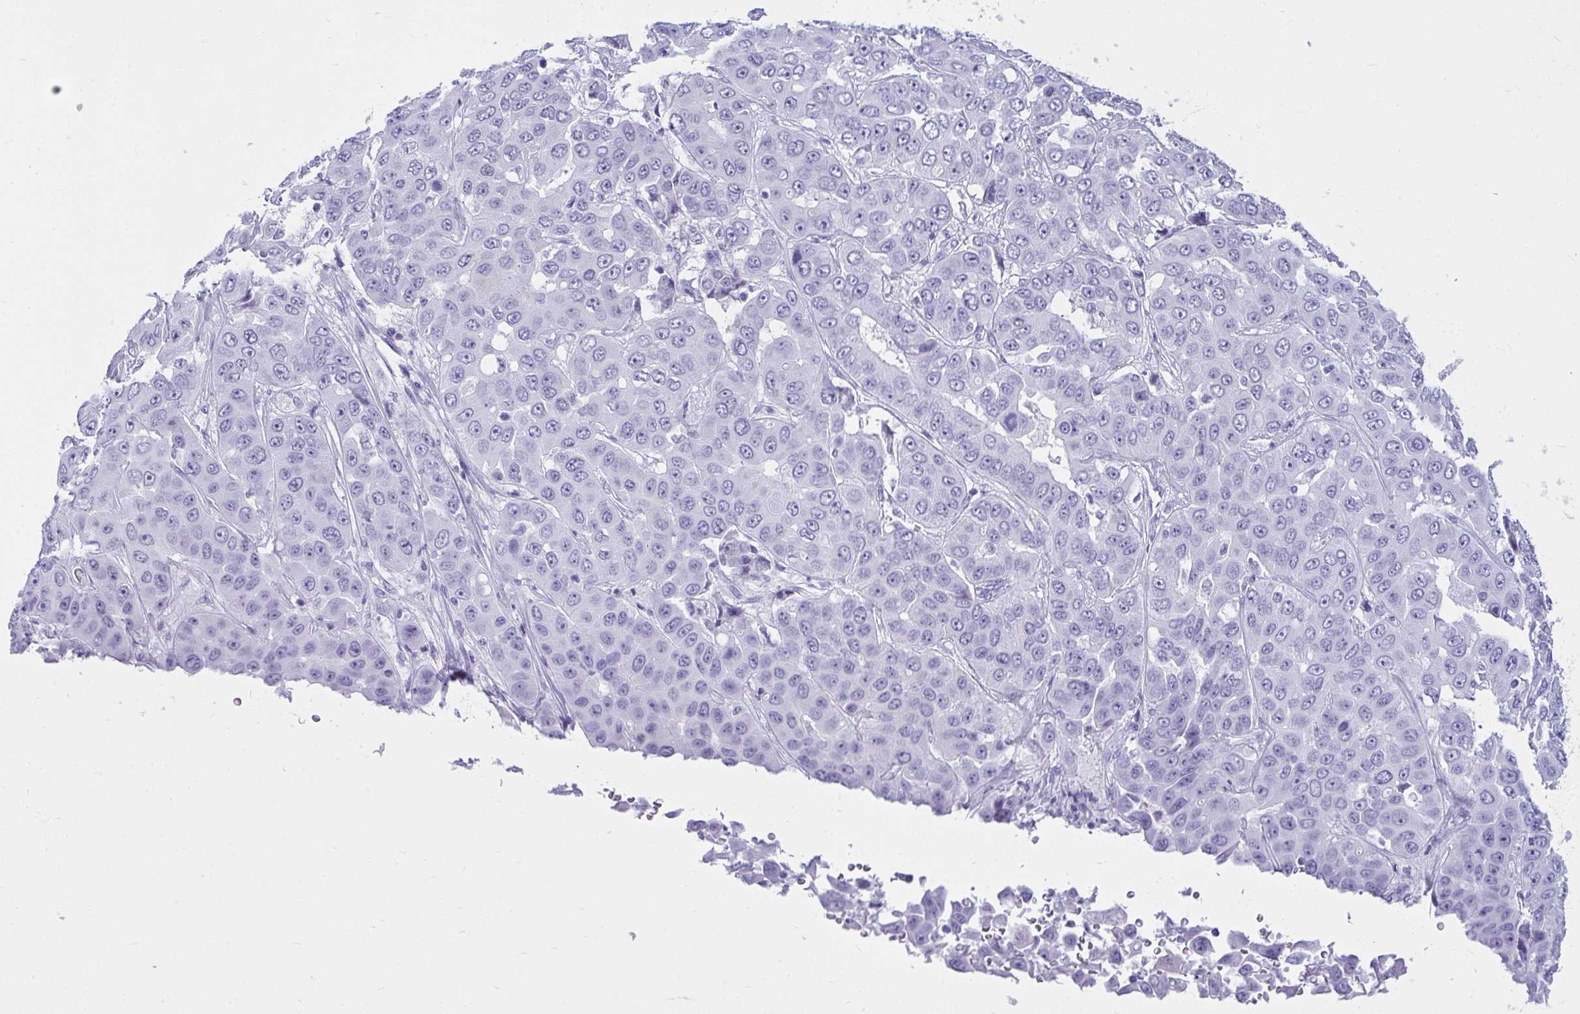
{"staining": {"intensity": "negative", "quantity": "none", "location": "none"}, "tissue": "liver cancer", "cell_type": "Tumor cells", "image_type": "cancer", "snomed": [{"axis": "morphology", "description": "Cholangiocarcinoma"}, {"axis": "topography", "description": "Liver"}], "caption": "Immunohistochemistry (IHC) of human cholangiocarcinoma (liver) reveals no staining in tumor cells.", "gene": "CLGN", "patient": {"sex": "female", "age": 52}}